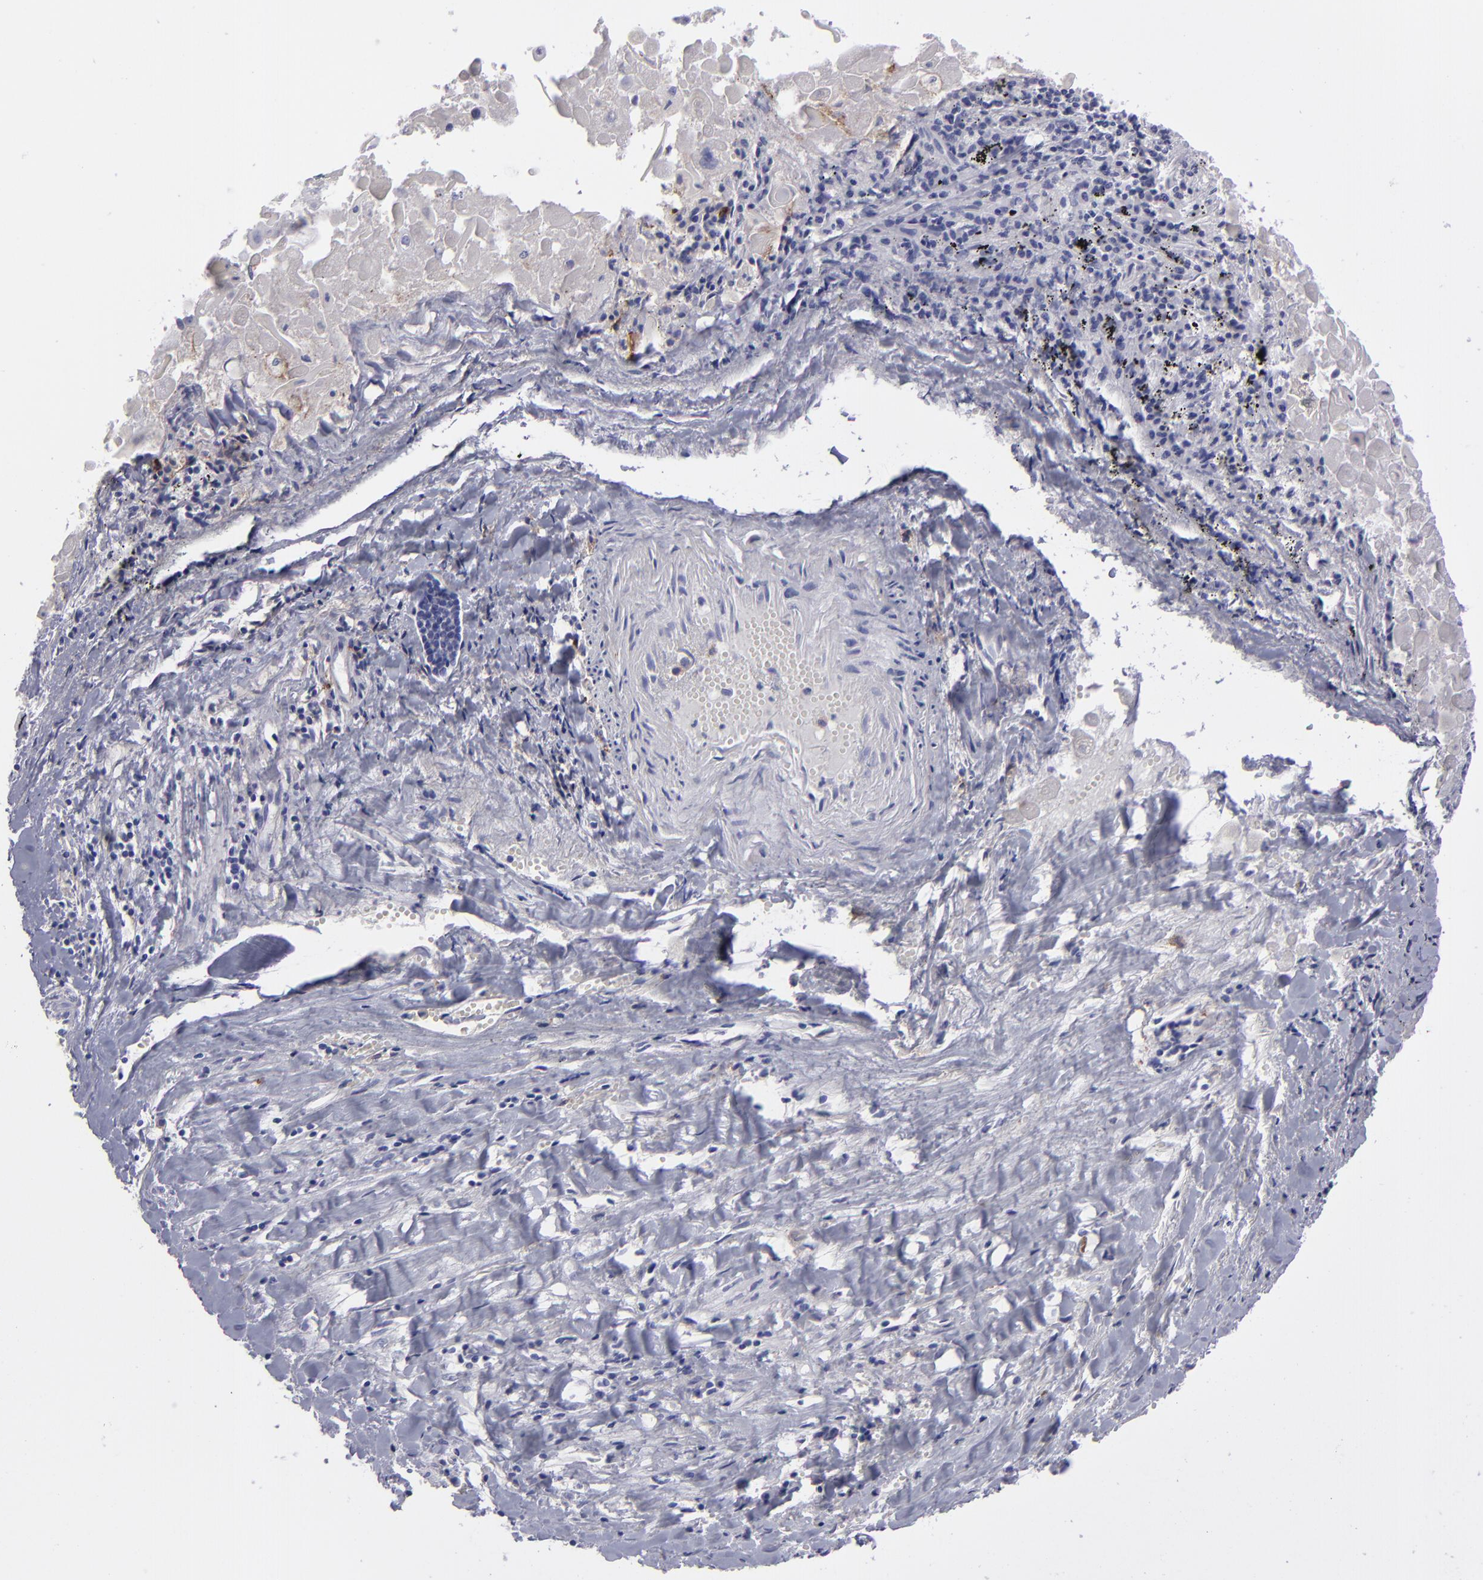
{"staining": {"intensity": "negative", "quantity": "none", "location": "none"}, "tissue": "lung cancer", "cell_type": "Tumor cells", "image_type": "cancer", "snomed": [{"axis": "morphology", "description": "Adenocarcinoma, NOS"}, {"axis": "topography", "description": "Lung"}], "caption": "DAB immunohistochemical staining of lung adenocarcinoma reveals no significant positivity in tumor cells.", "gene": "ANPEP", "patient": {"sex": "male", "age": 60}}